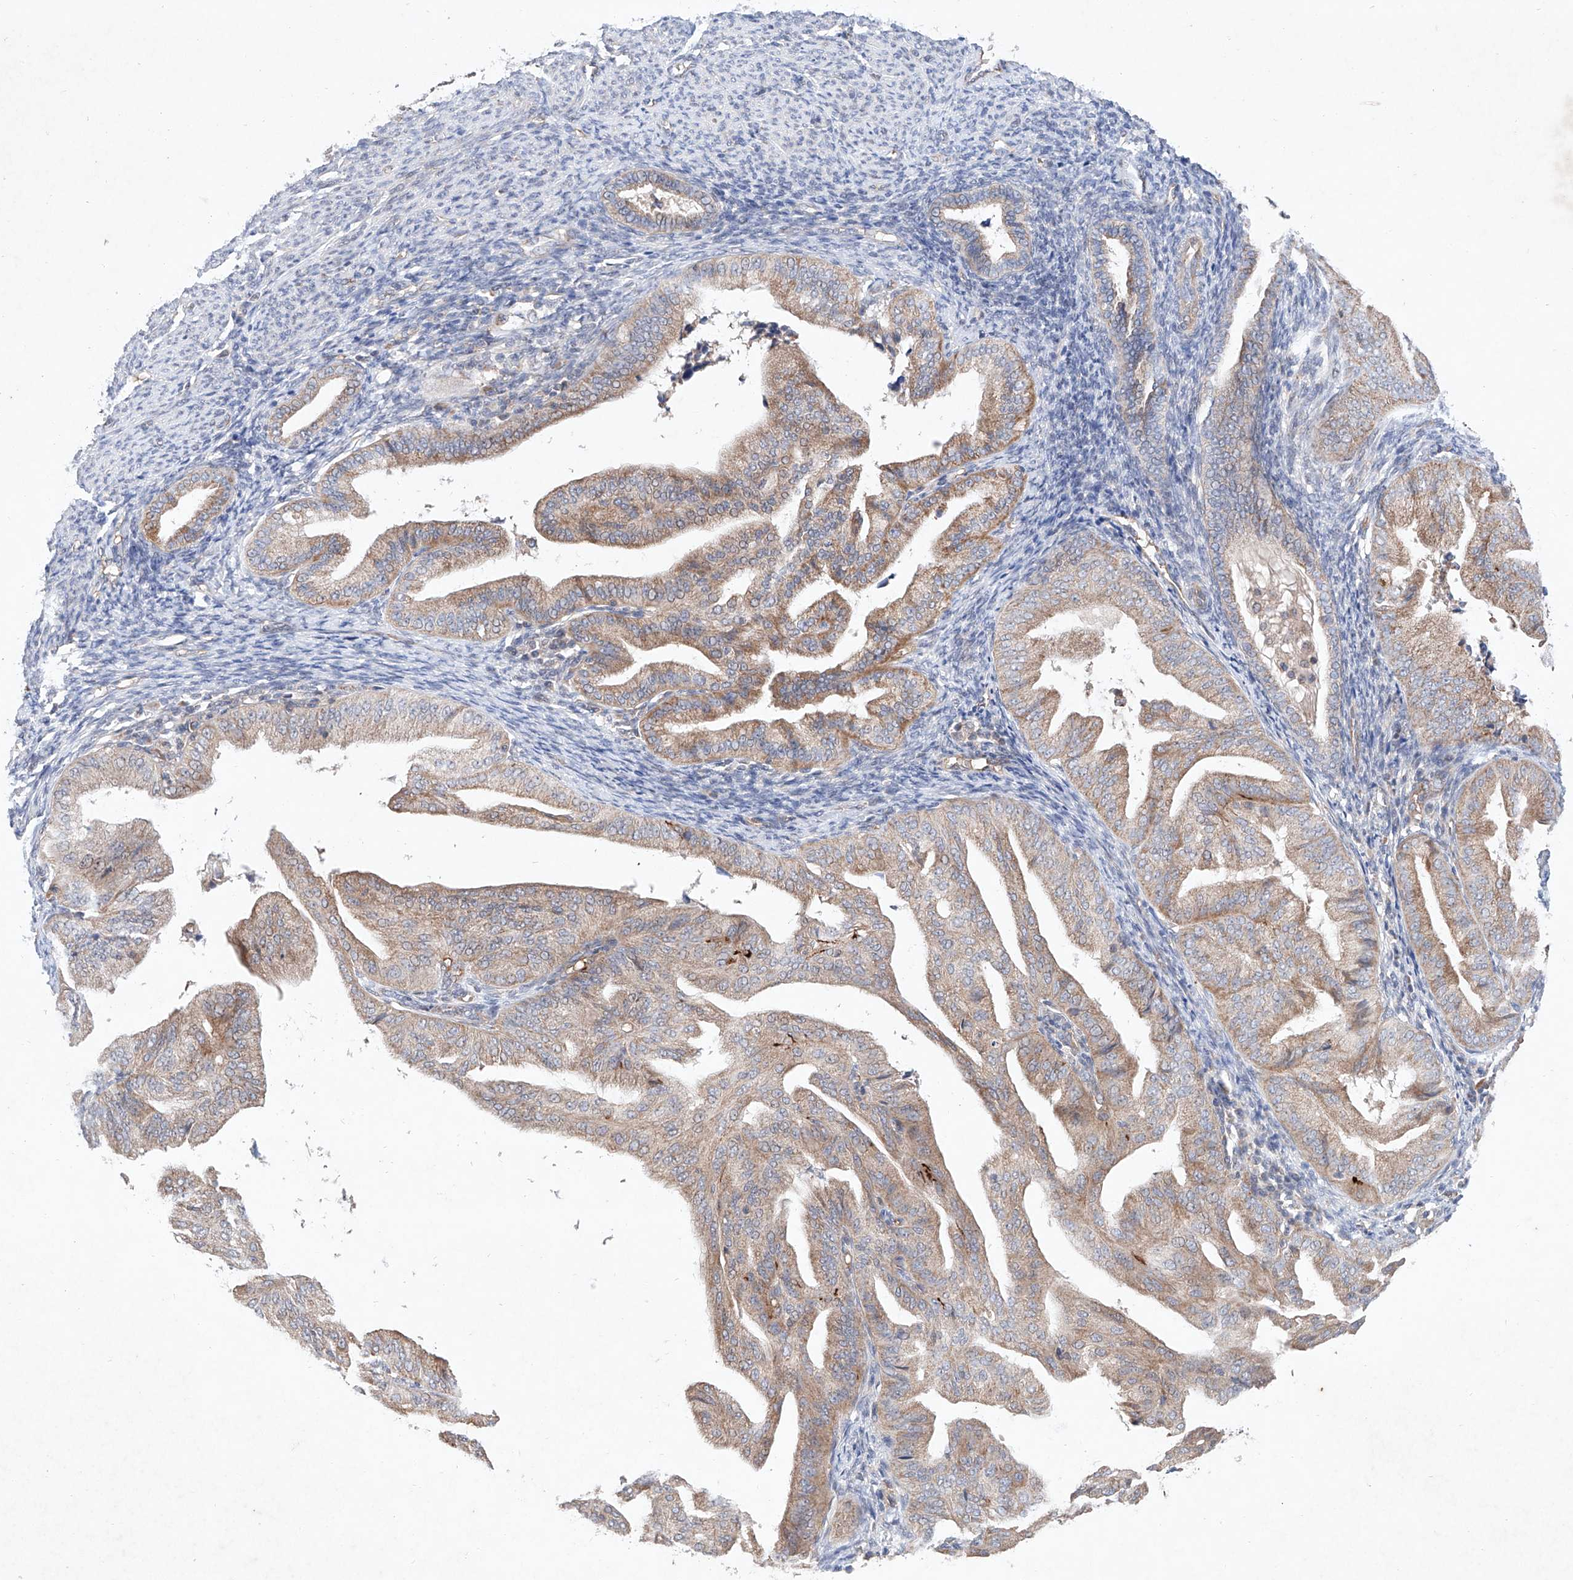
{"staining": {"intensity": "weak", "quantity": ">75%", "location": "cytoplasmic/membranous"}, "tissue": "endometrial cancer", "cell_type": "Tumor cells", "image_type": "cancer", "snomed": [{"axis": "morphology", "description": "Adenocarcinoma, NOS"}, {"axis": "topography", "description": "Endometrium"}], "caption": "DAB immunohistochemical staining of endometrial cancer displays weak cytoplasmic/membranous protein staining in about >75% of tumor cells.", "gene": "FASTK", "patient": {"sex": "female", "age": 58}}